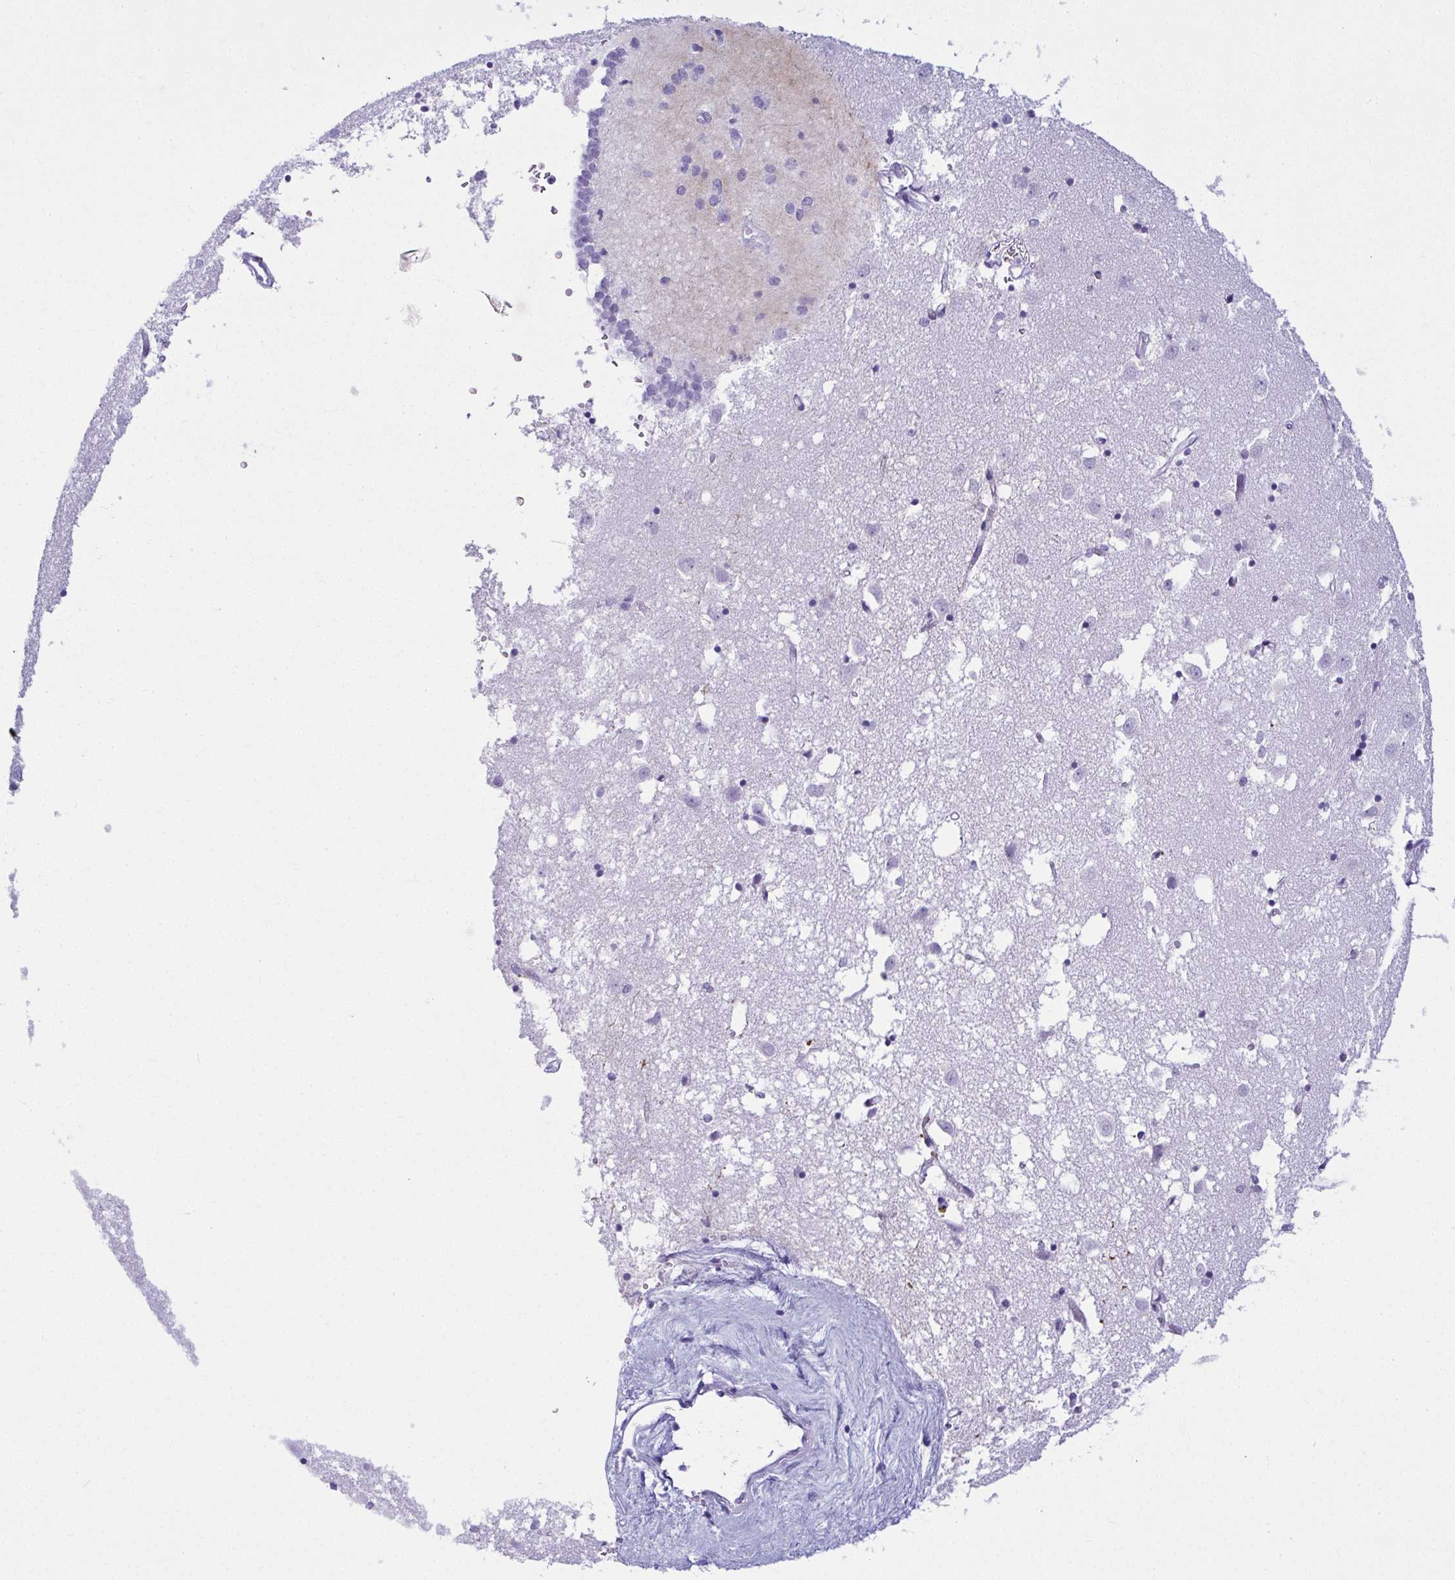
{"staining": {"intensity": "negative", "quantity": "none", "location": "none"}, "tissue": "caudate", "cell_type": "Glial cells", "image_type": "normal", "snomed": [{"axis": "morphology", "description": "Normal tissue, NOS"}, {"axis": "topography", "description": "Lateral ventricle wall"}], "caption": "Immunohistochemical staining of benign caudate demonstrates no significant positivity in glial cells.", "gene": "CLGN", "patient": {"sex": "male", "age": 70}}